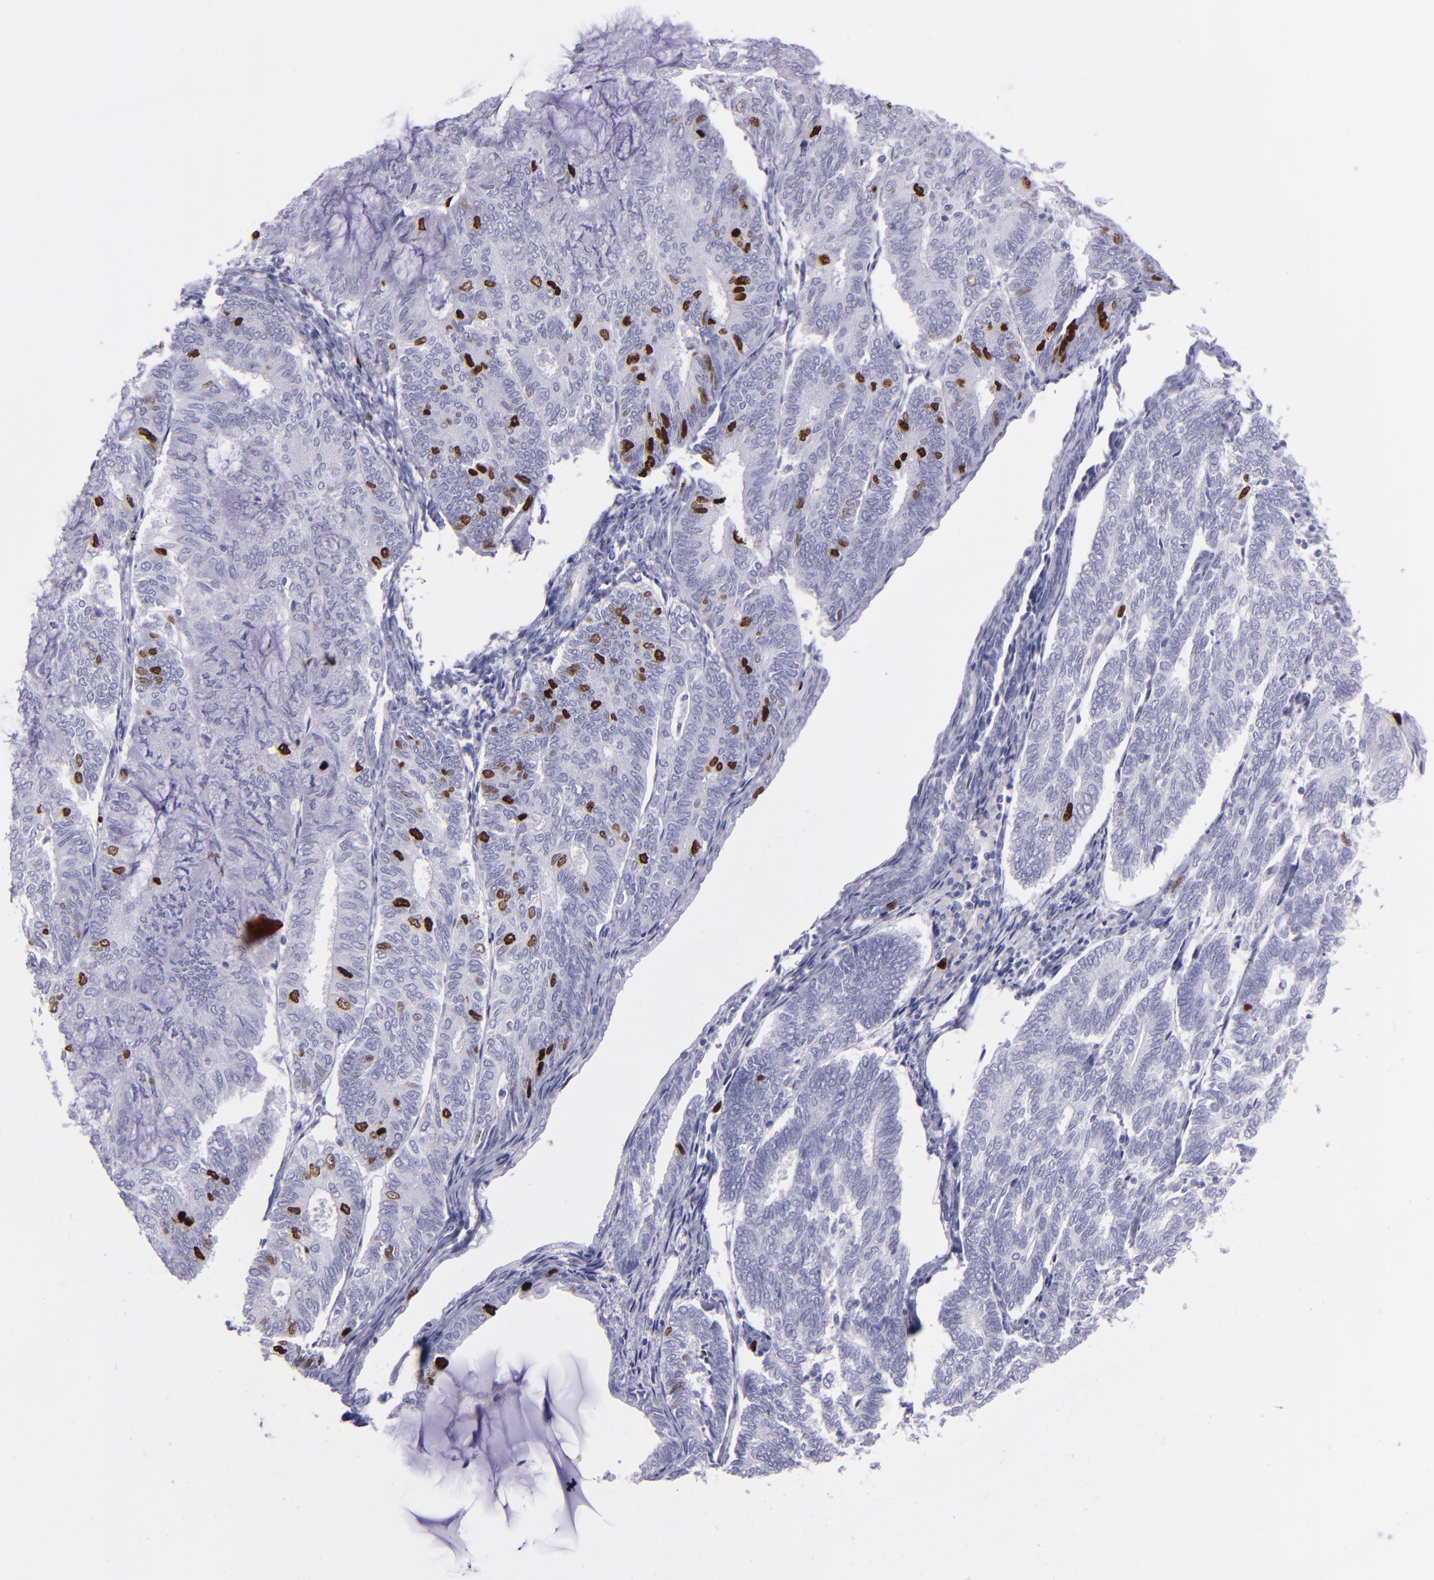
{"staining": {"intensity": "strong", "quantity": "<25%", "location": "nuclear"}, "tissue": "endometrial cancer", "cell_type": "Tumor cells", "image_type": "cancer", "snomed": [{"axis": "morphology", "description": "Adenocarcinoma, NOS"}, {"axis": "topography", "description": "Endometrium"}], "caption": "Tumor cells display medium levels of strong nuclear positivity in about <25% of cells in human endometrial cancer. The staining is performed using DAB brown chromogen to label protein expression. The nuclei are counter-stained blue using hematoxylin.", "gene": "TOP2A", "patient": {"sex": "female", "age": 59}}